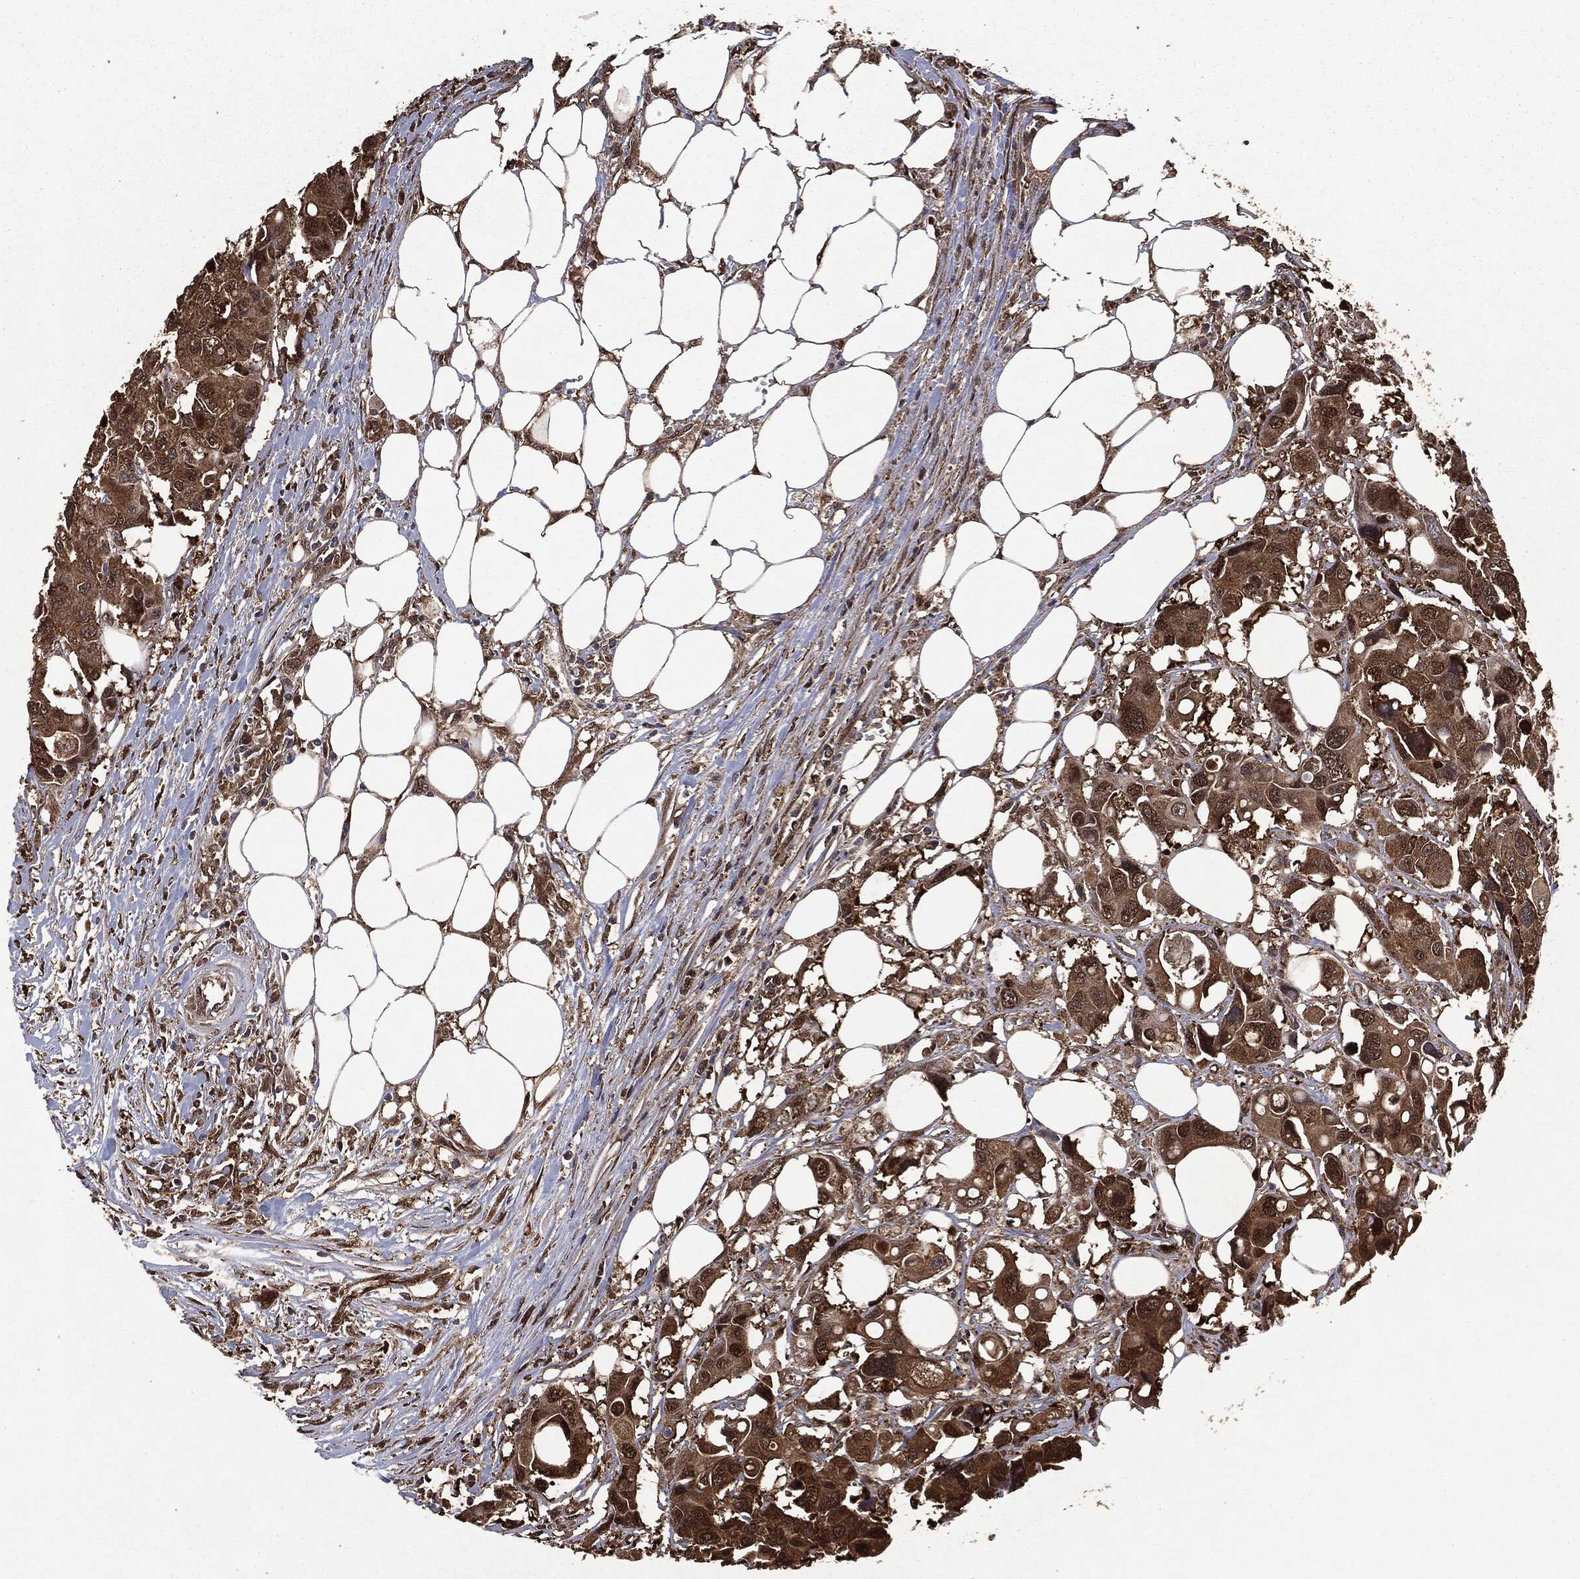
{"staining": {"intensity": "moderate", "quantity": ">75%", "location": "cytoplasmic/membranous"}, "tissue": "colorectal cancer", "cell_type": "Tumor cells", "image_type": "cancer", "snomed": [{"axis": "morphology", "description": "Adenocarcinoma, NOS"}, {"axis": "topography", "description": "Colon"}], "caption": "The photomicrograph exhibits immunohistochemical staining of adenocarcinoma (colorectal). There is moderate cytoplasmic/membranous expression is appreciated in about >75% of tumor cells.", "gene": "NME1", "patient": {"sex": "male", "age": 77}}